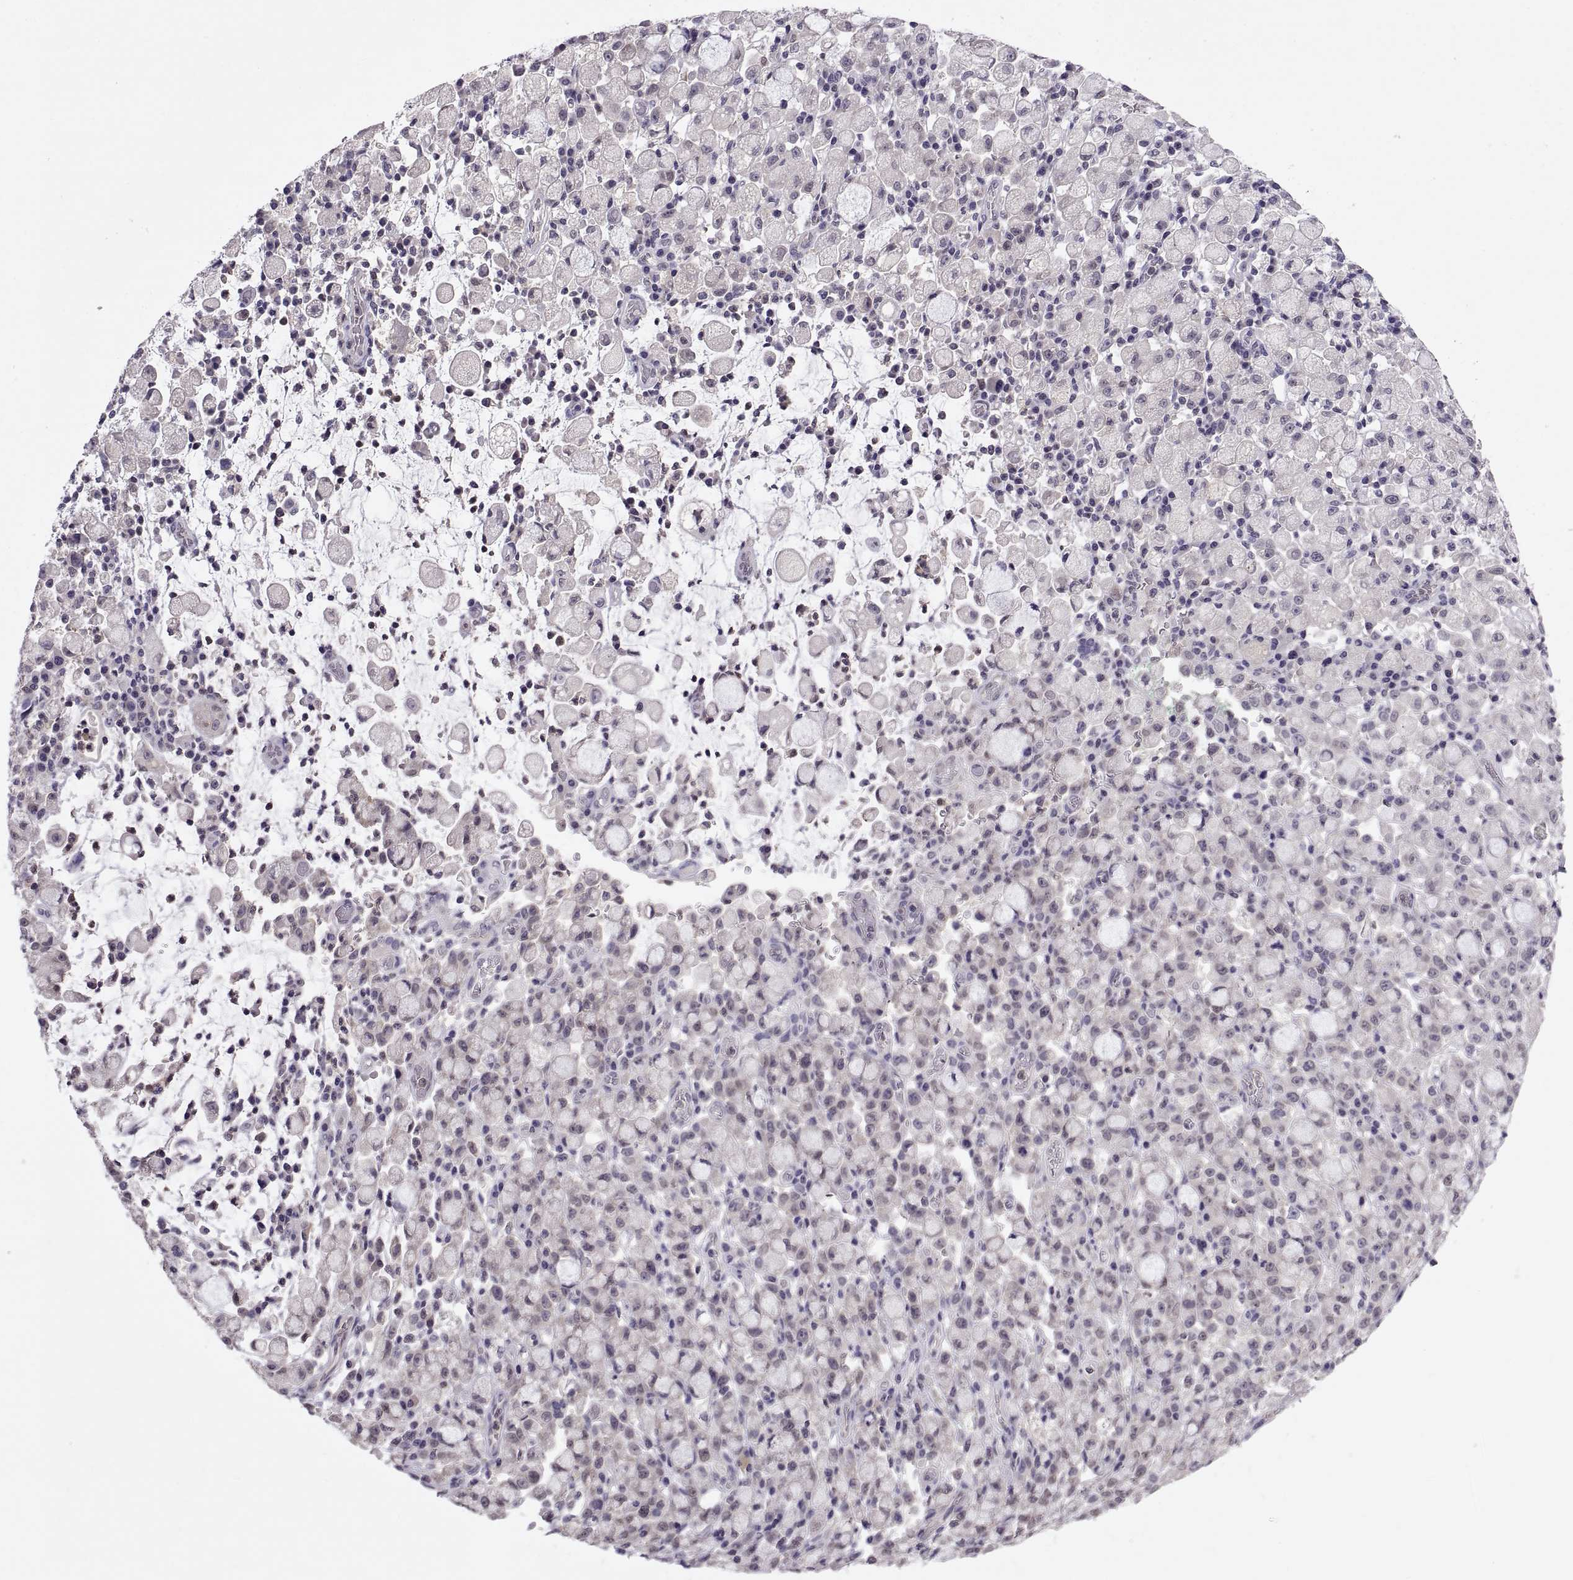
{"staining": {"intensity": "negative", "quantity": "none", "location": "none"}, "tissue": "stomach cancer", "cell_type": "Tumor cells", "image_type": "cancer", "snomed": [{"axis": "morphology", "description": "Adenocarcinoma, NOS"}, {"axis": "topography", "description": "Stomach"}], "caption": "An image of human stomach cancer (adenocarcinoma) is negative for staining in tumor cells.", "gene": "FGF9", "patient": {"sex": "male", "age": 58}}